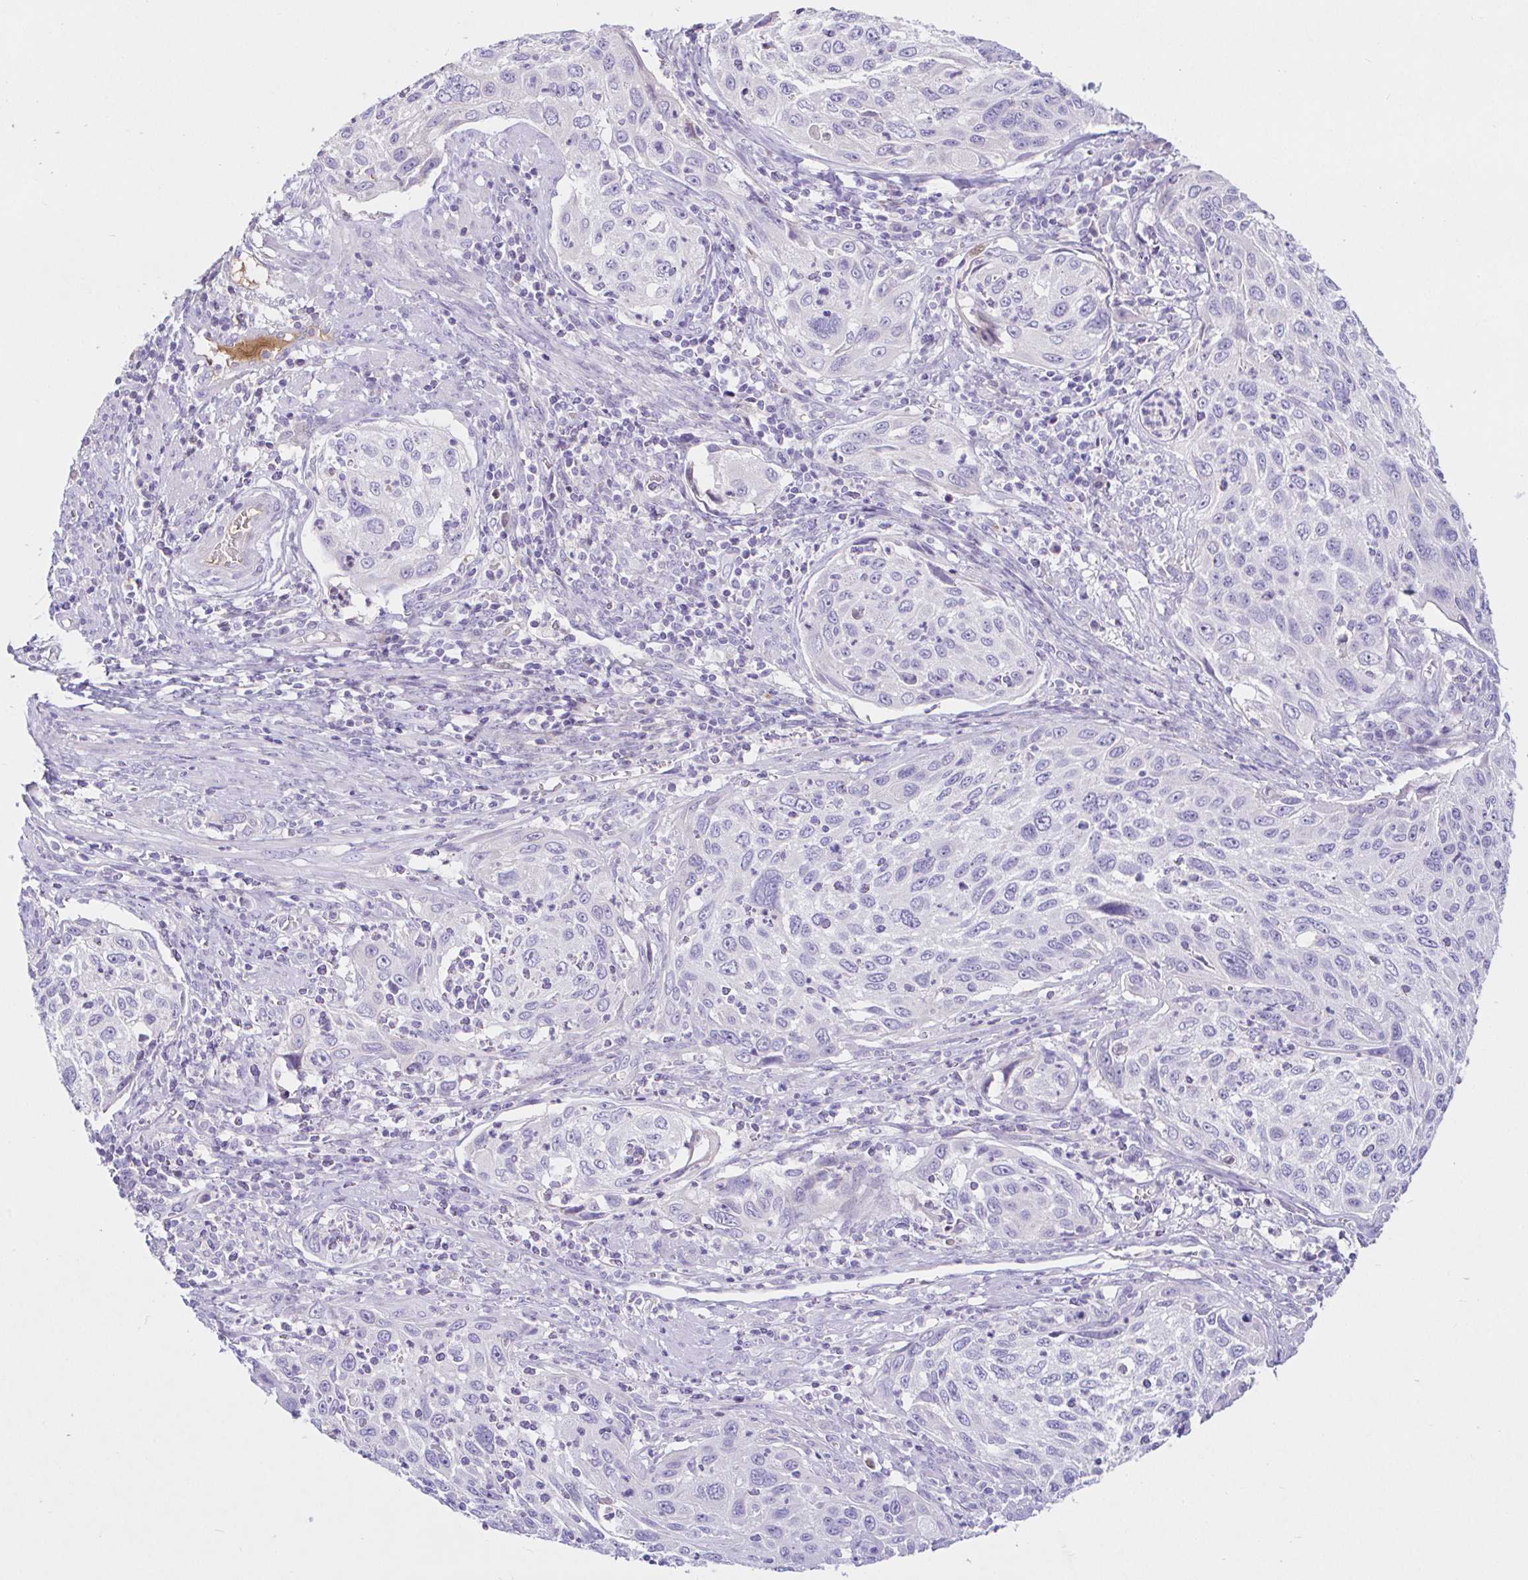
{"staining": {"intensity": "negative", "quantity": "none", "location": "none"}, "tissue": "cervical cancer", "cell_type": "Tumor cells", "image_type": "cancer", "snomed": [{"axis": "morphology", "description": "Squamous cell carcinoma, NOS"}, {"axis": "topography", "description": "Cervix"}], "caption": "Protein analysis of cervical cancer shows no significant staining in tumor cells.", "gene": "SAA4", "patient": {"sex": "female", "age": 70}}